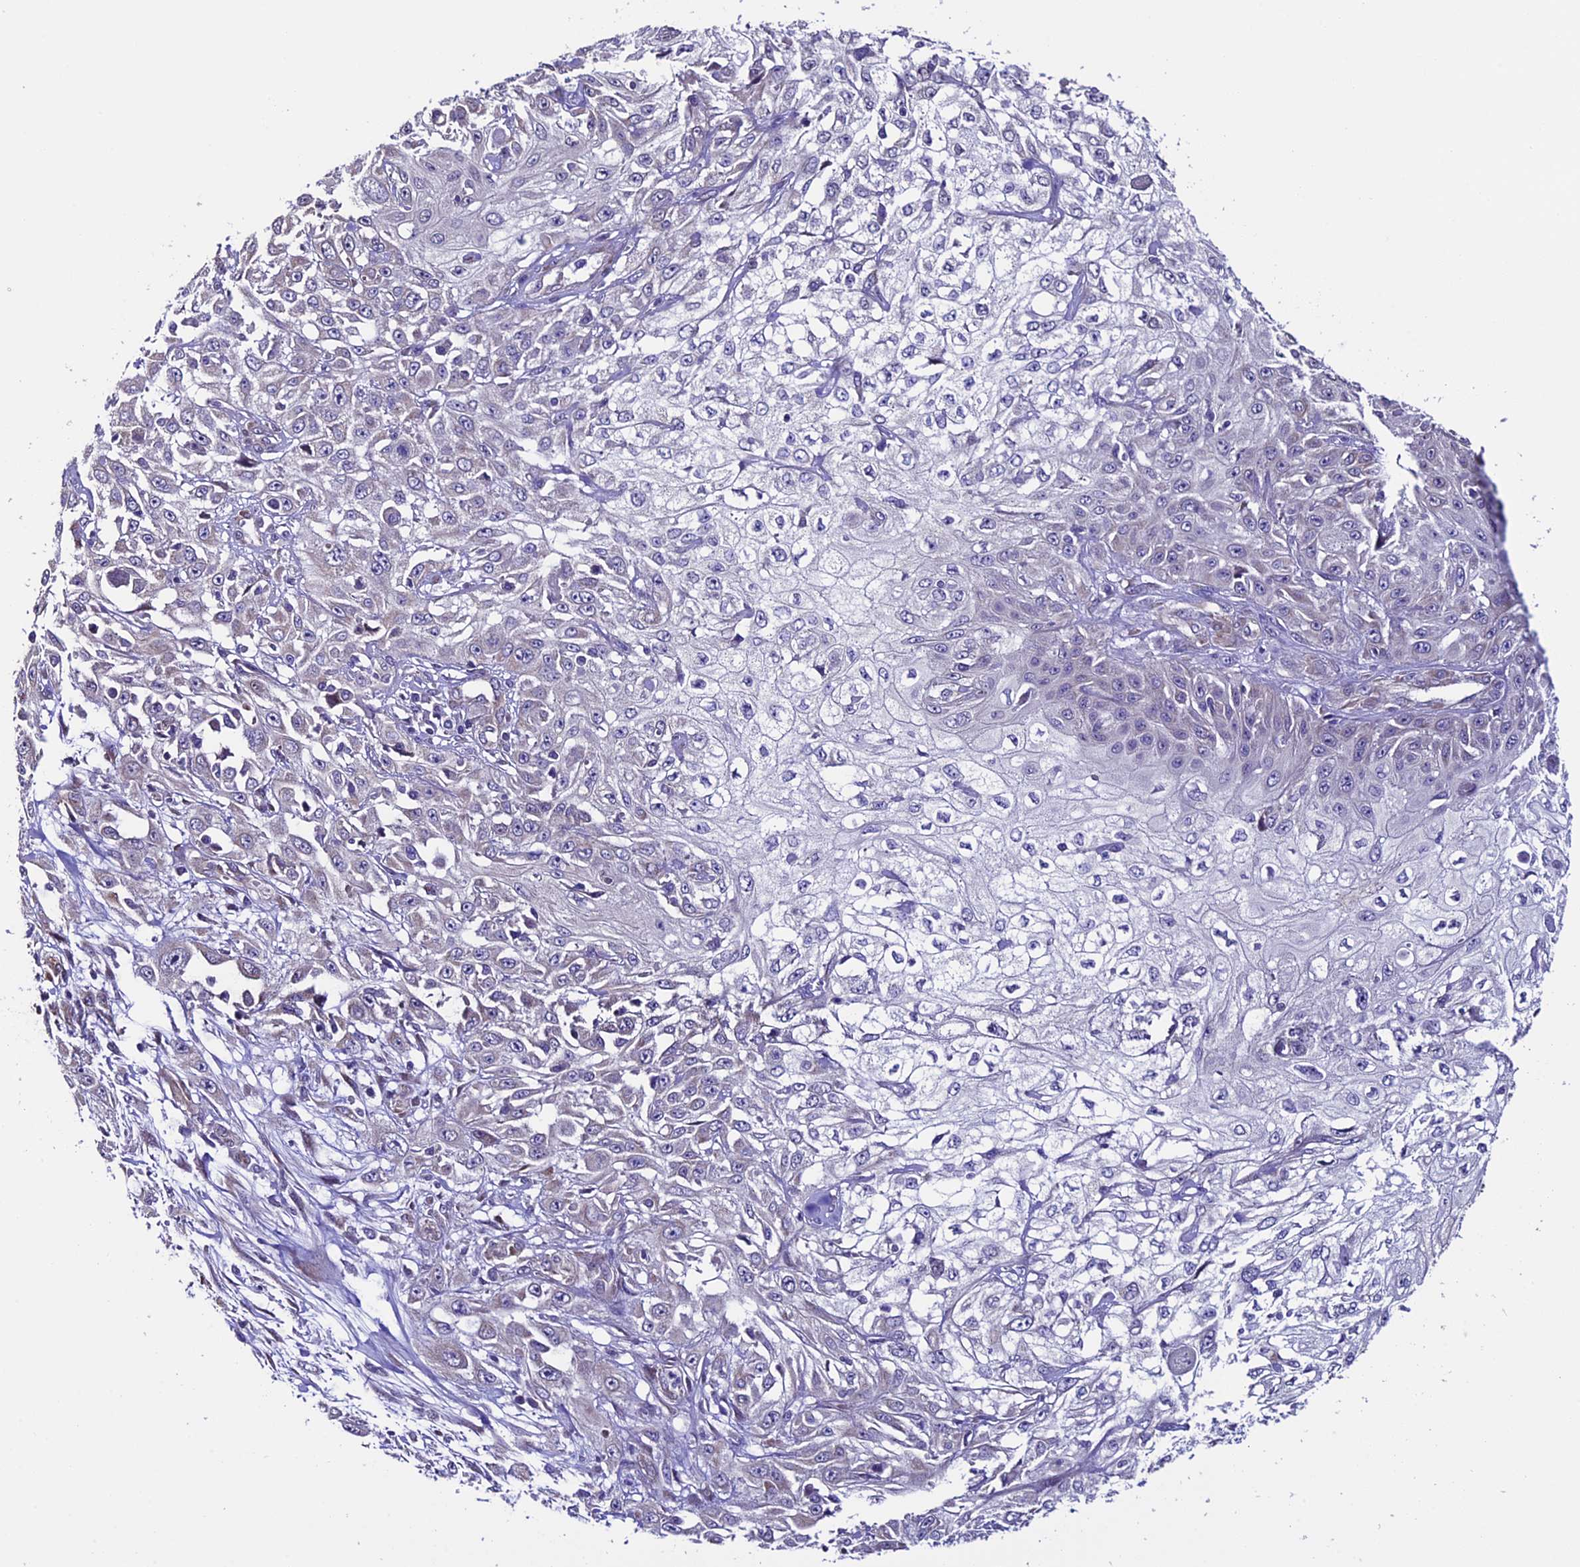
{"staining": {"intensity": "negative", "quantity": "none", "location": "none"}, "tissue": "skin cancer", "cell_type": "Tumor cells", "image_type": "cancer", "snomed": [{"axis": "morphology", "description": "Squamous cell carcinoma, NOS"}, {"axis": "morphology", "description": "Squamous cell carcinoma, metastatic, NOS"}, {"axis": "topography", "description": "Skin"}, {"axis": "topography", "description": "Lymph node"}], "caption": "IHC photomicrograph of neoplastic tissue: skin cancer stained with DAB (3,3'-diaminobenzidine) exhibits no significant protein staining in tumor cells.", "gene": "TMEM171", "patient": {"sex": "male", "age": 75}}